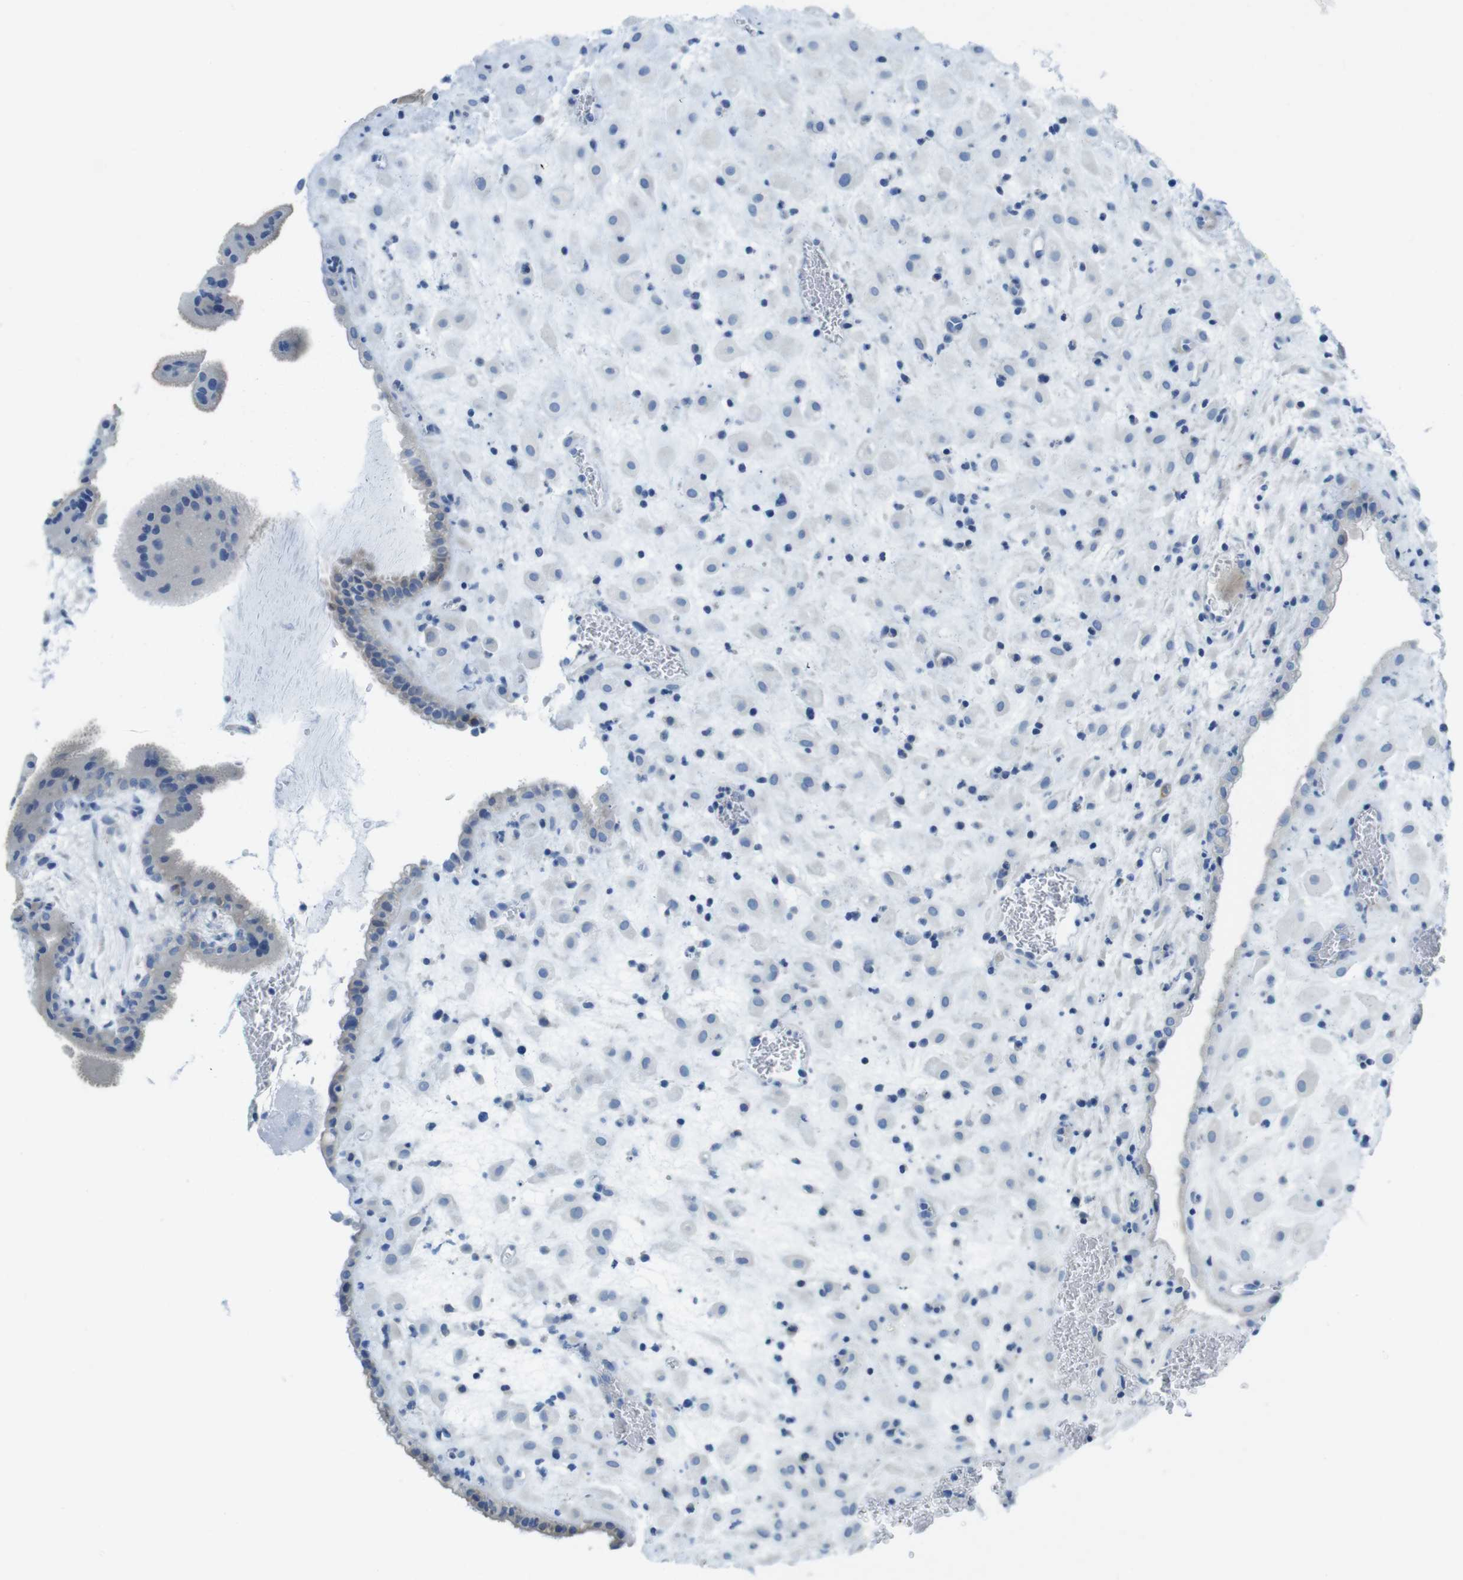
{"staining": {"intensity": "negative", "quantity": "none", "location": "none"}, "tissue": "placenta", "cell_type": "Decidual cells", "image_type": "normal", "snomed": [{"axis": "morphology", "description": "Normal tissue, NOS"}, {"axis": "topography", "description": "Placenta"}], "caption": "Immunohistochemistry of unremarkable human placenta displays no positivity in decidual cells.", "gene": "ASIC5", "patient": {"sex": "female", "age": 35}}